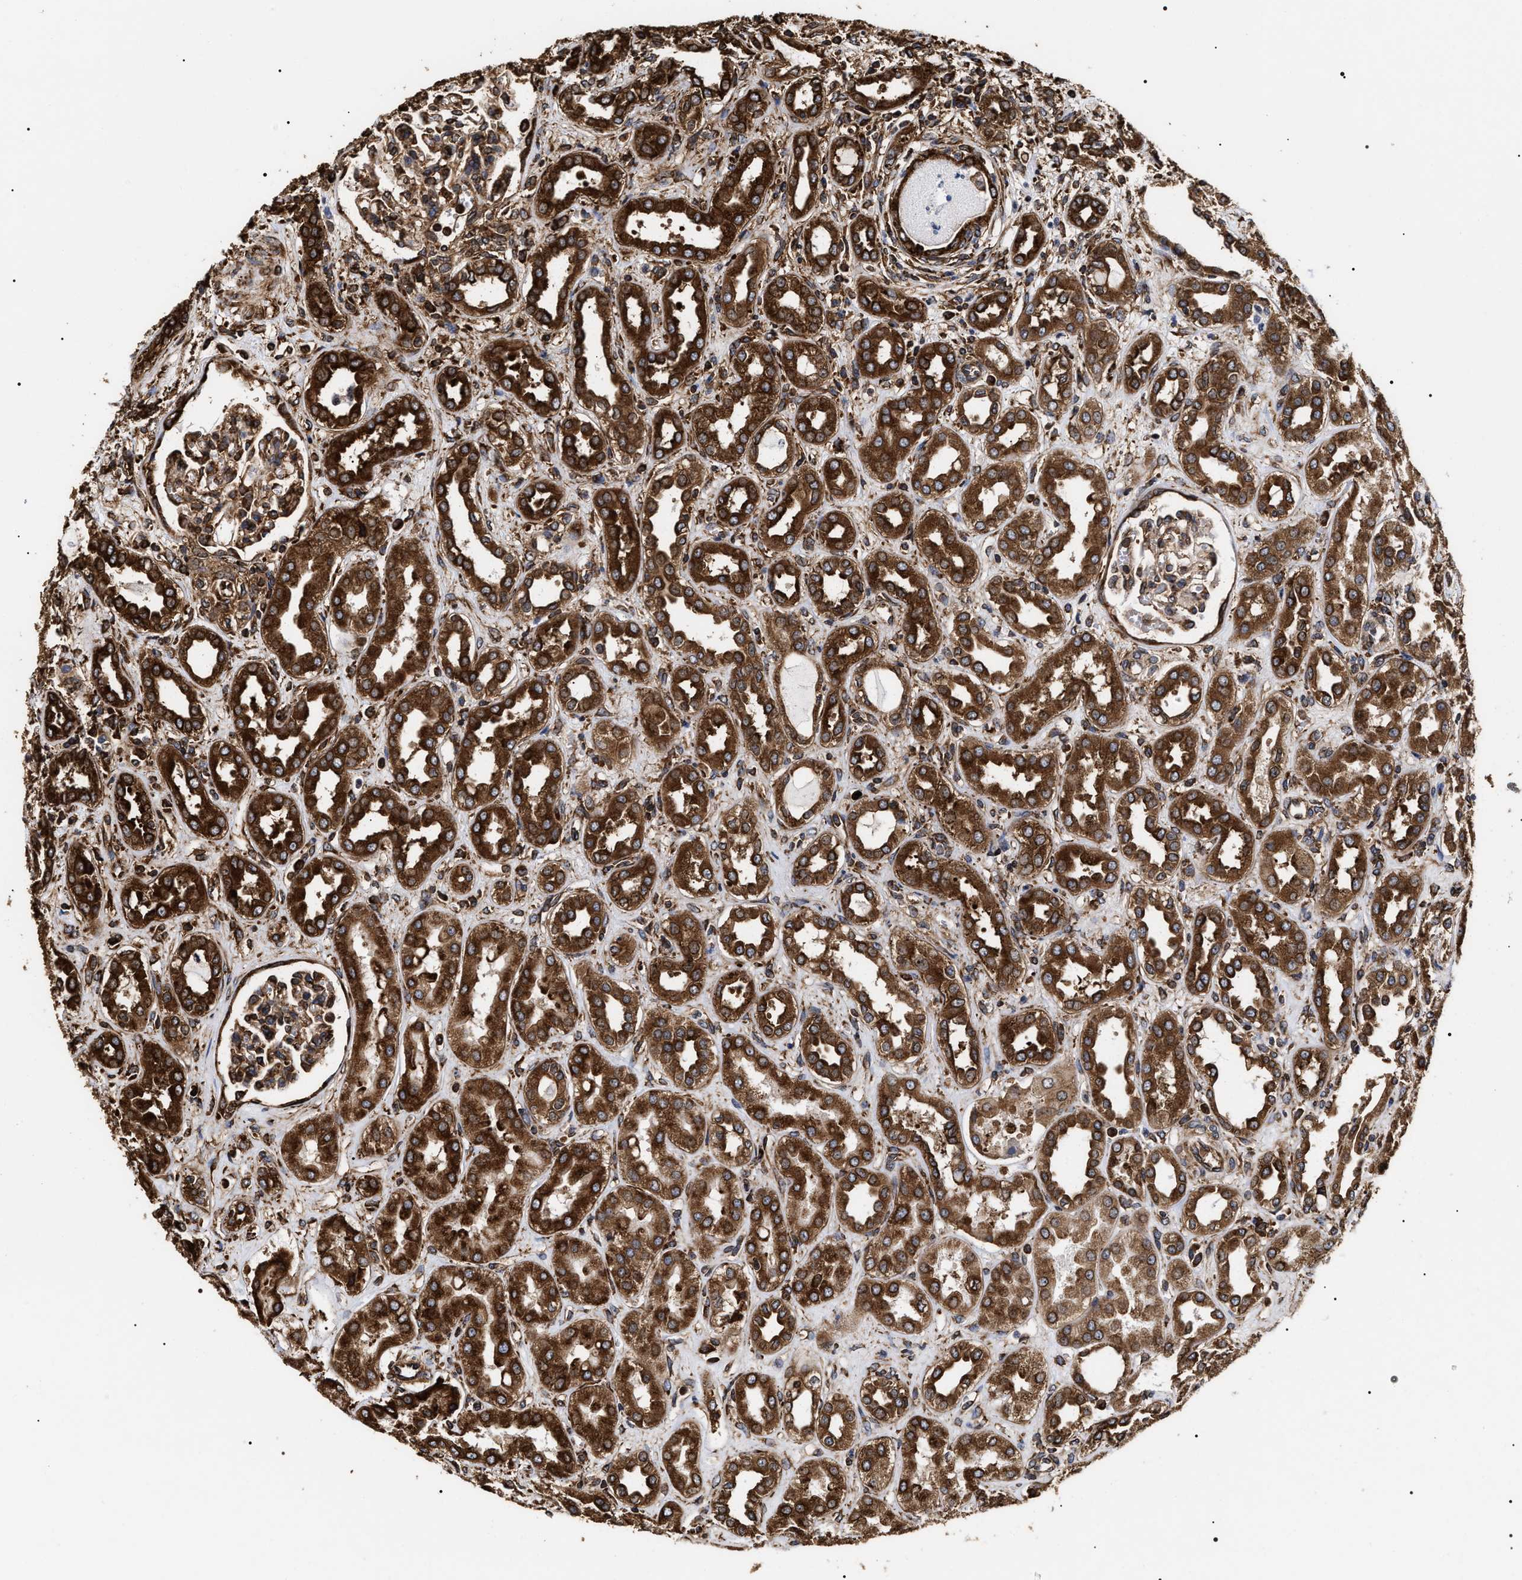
{"staining": {"intensity": "strong", "quantity": "25%-75%", "location": "cytoplasmic/membranous"}, "tissue": "kidney", "cell_type": "Cells in glomeruli", "image_type": "normal", "snomed": [{"axis": "morphology", "description": "Normal tissue, NOS"}, {"axis": "topography", "description": "Kidney"}], "caption": "IHC micrograph of unremarkable kidney stained for a protein (brown), which reveals high levels of strong cytoplasmic/membranous expression in about 25%-75% of cells in glomeruli.", "gene": "SERBP1", "patient": {"sex": "male", "age": 59}}